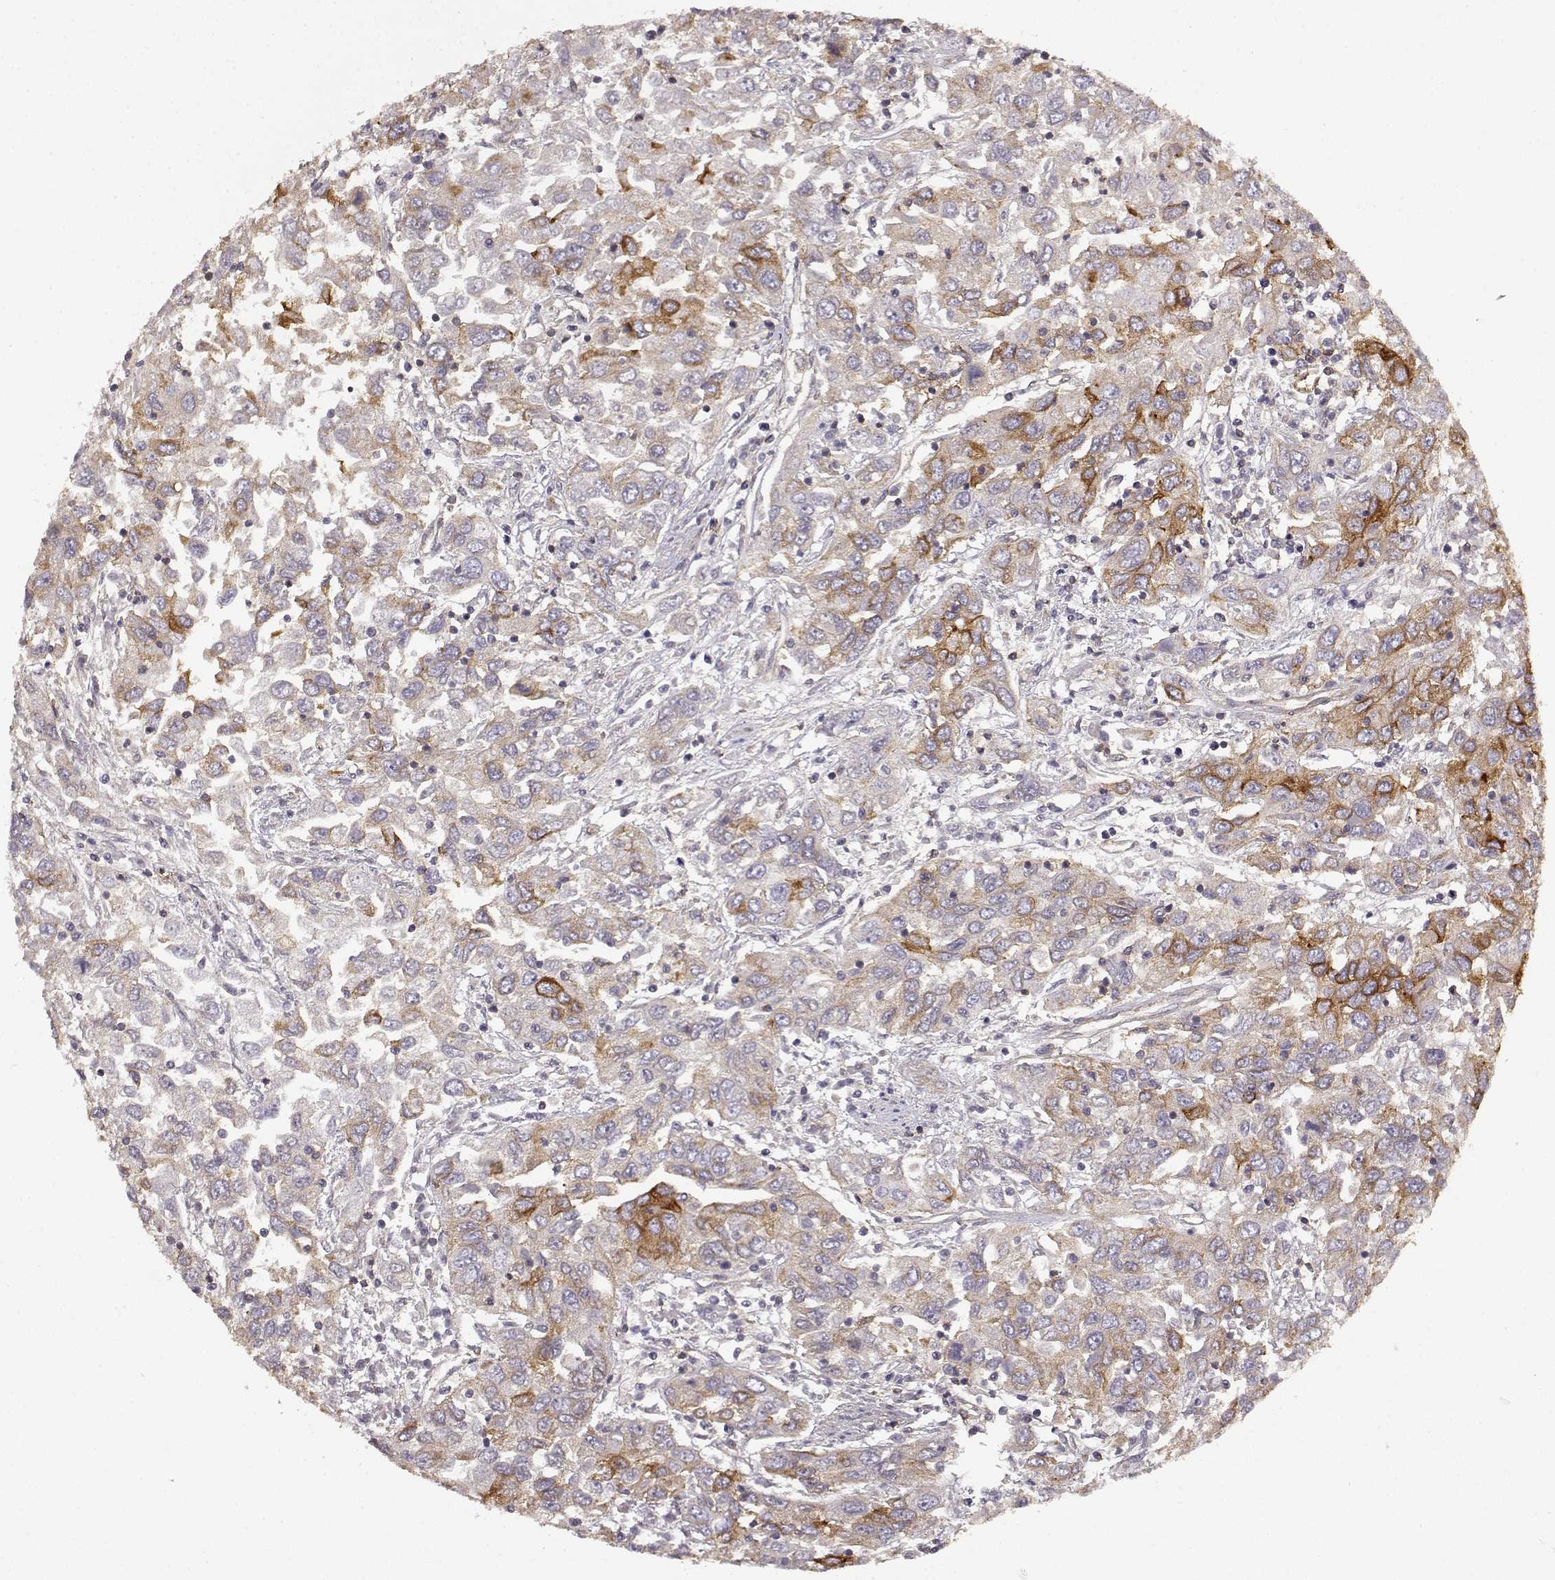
{"staining": {"intensity": "moderate", "quantity": "<25%", "location": "cytoplasmic/membranous"}, "tissue": "urothelial cancer", "cell_type": "Tumor cells", "image_type": "cancer", "snomed": [{"axis": "morphology", "description": "Urothelial carcinoma, High grade"}, {"axis": "topography", "description": "Urinary bladder"}], "caption": "Protein staining of urothelial cancer tissue reveals moderate cytoplasmic/membranous expression in about <25% of tumor cells.", "gene": "IFITM1", "patient": {"sex": "male", "age": 76}}